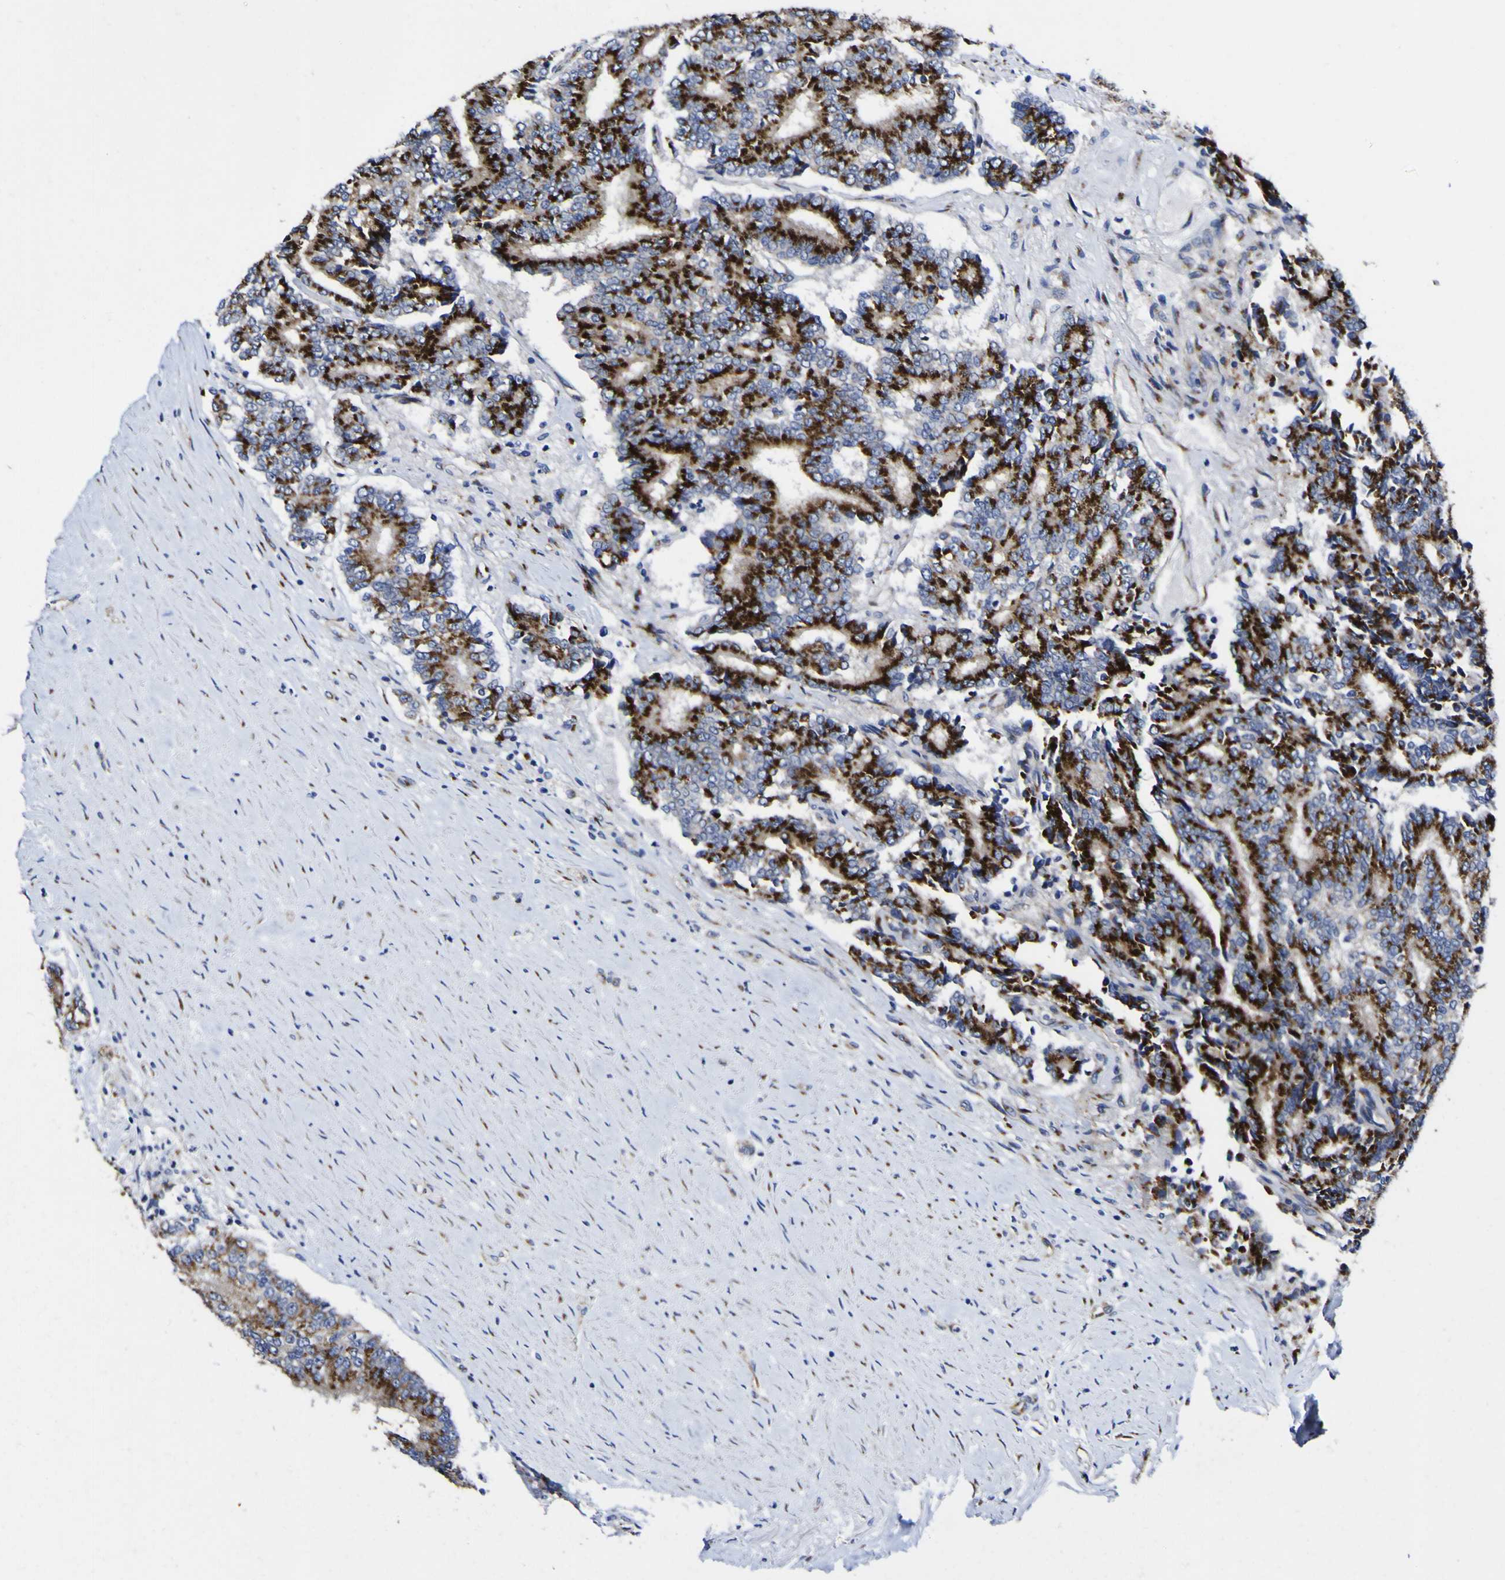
{"staining": {"intensity": "strong", "quantity": ">75%", "location": "cytoplasmic/membranous"}, "tissue": "prostate cancer", "cell_type": "Tumor cells", "image_type": "cancer", "snomed": [{"axis": "morphology", "description": "Normal tissue, NOS"}, {"axis": "morphology", "description": "Adenocarcinoma, High grade"}, {"axis": "topography", "description": "Prostate"}, {"axis": "topography", "description": "Seminal veicle"}], "caption": "Human prostate adenocarcinoma (high-grade) stained with a brown dye displays strong cytoplasmic/membranous positive staining in approximately >75% of tumor cells.", "gene": "GOLM1", "patient": {"sex": "male", "age": 55}}